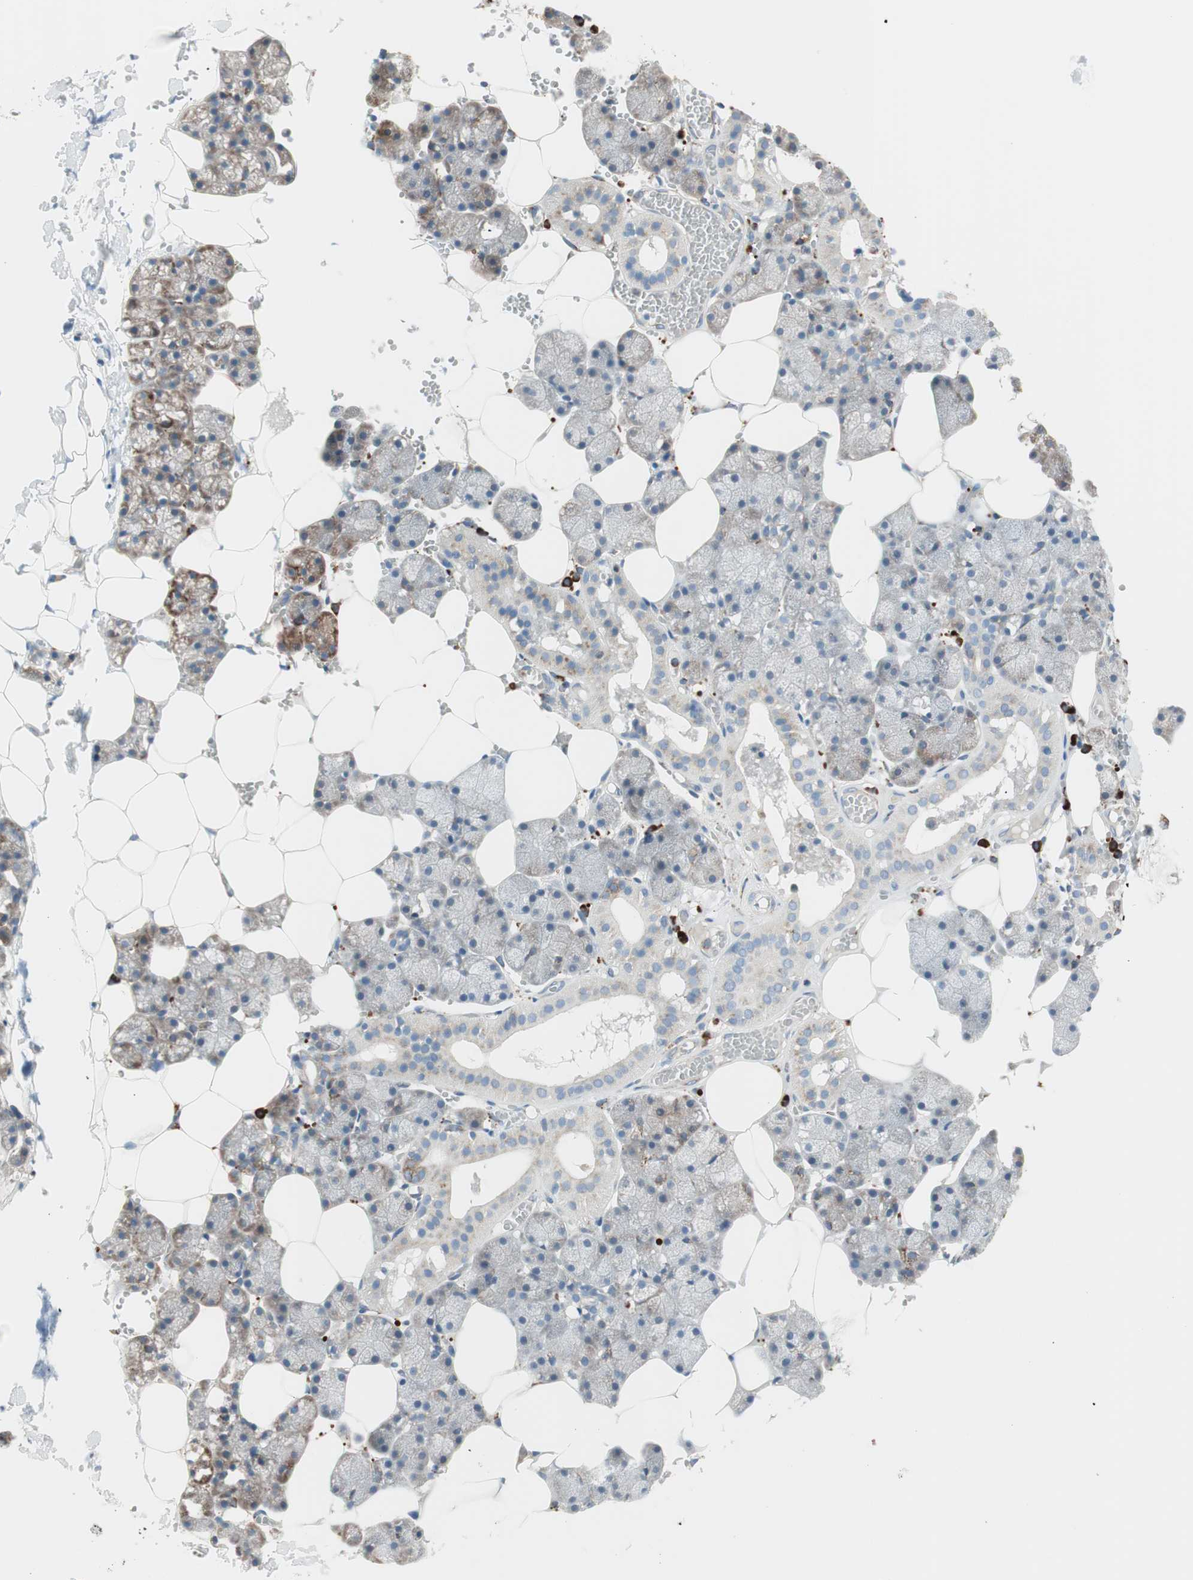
{"staining": {"intensity": "moderate", "quantity": "25%-75%", "location": "cytoplasmic/membranous"}, "tissue": "salivary gland", "cell_type": "Glandular cells", "image_type": "normal", "snomed": [{"axis": "morphology", "description": "Normal tissue, NOS"}, {"axis": "topography", "description": "Salivary gland"}], "caption": "Protein expression analysis of unremarkable salivary gland demonstrates moderate cytoplasmic/membranous positivity in about 25%-75% of glandular cells. (Brightfield microscopy of DAB IHC at high magnification).", "gene": "P4HTM", "patient": {"sex": "male", "age": 62}}